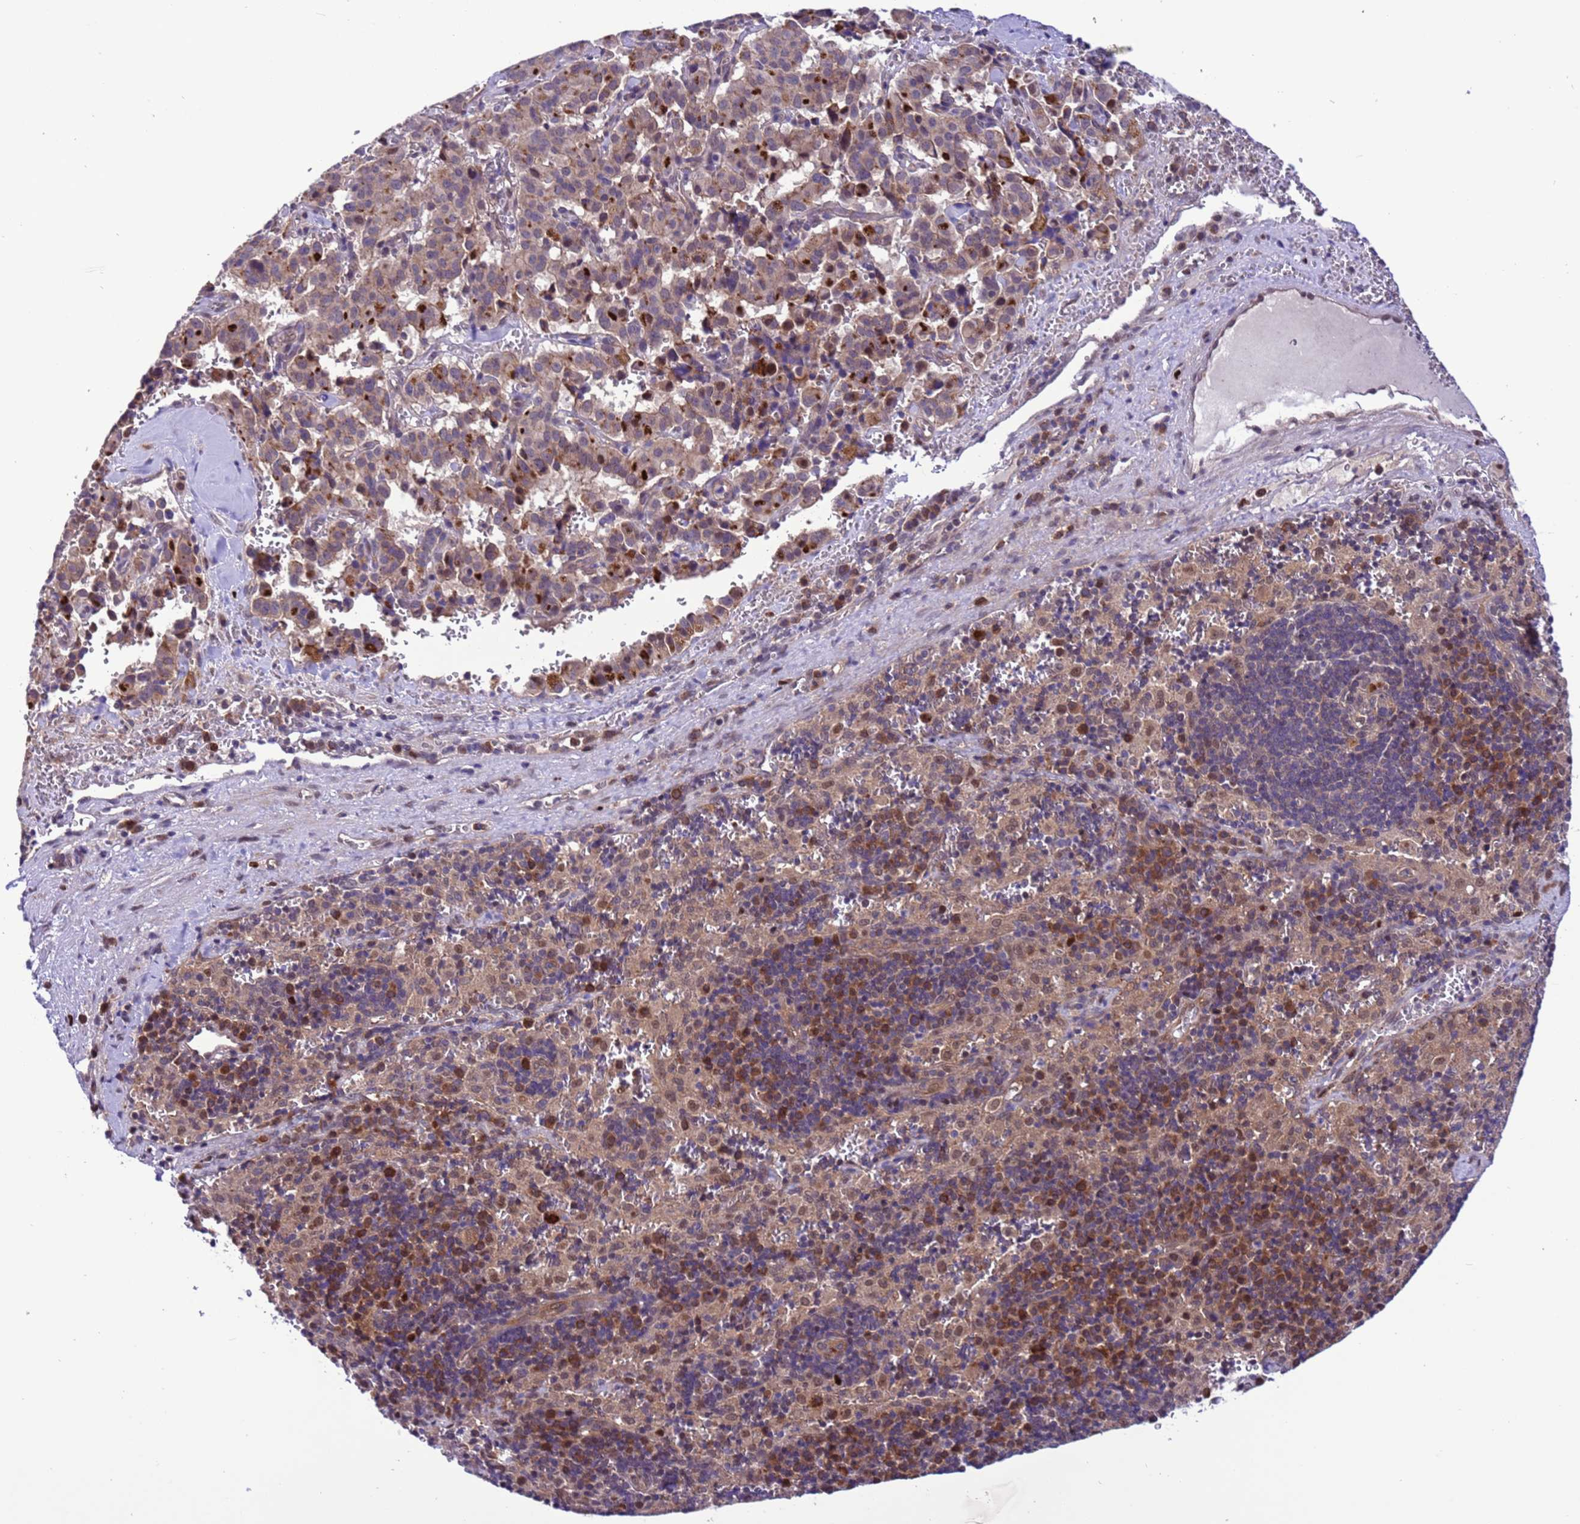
{"staining": {"intensity": "weak", "quantity": ">75%", "location": "cytoplasmic/membranous"}, "tissue": "pancreatic cancer", "cell_type": "Tumor cells", "image_type": "cancer", "snomed": [{"axis": "morphology", "description": "Adenocarcinoma, NOS"}, {"axis": "topography", "description": "Pancreas"}], "caption": "Immunohistochemical staining of pancreatic adenocarcinoma reveals low levels of weak cytoplasmic/membranous expression in about >75% of tumor cells. (IHC, brightfield microscopy, high magnification).", "gene": "RASD1", "patient": {"sex": "male", "age": 65}}